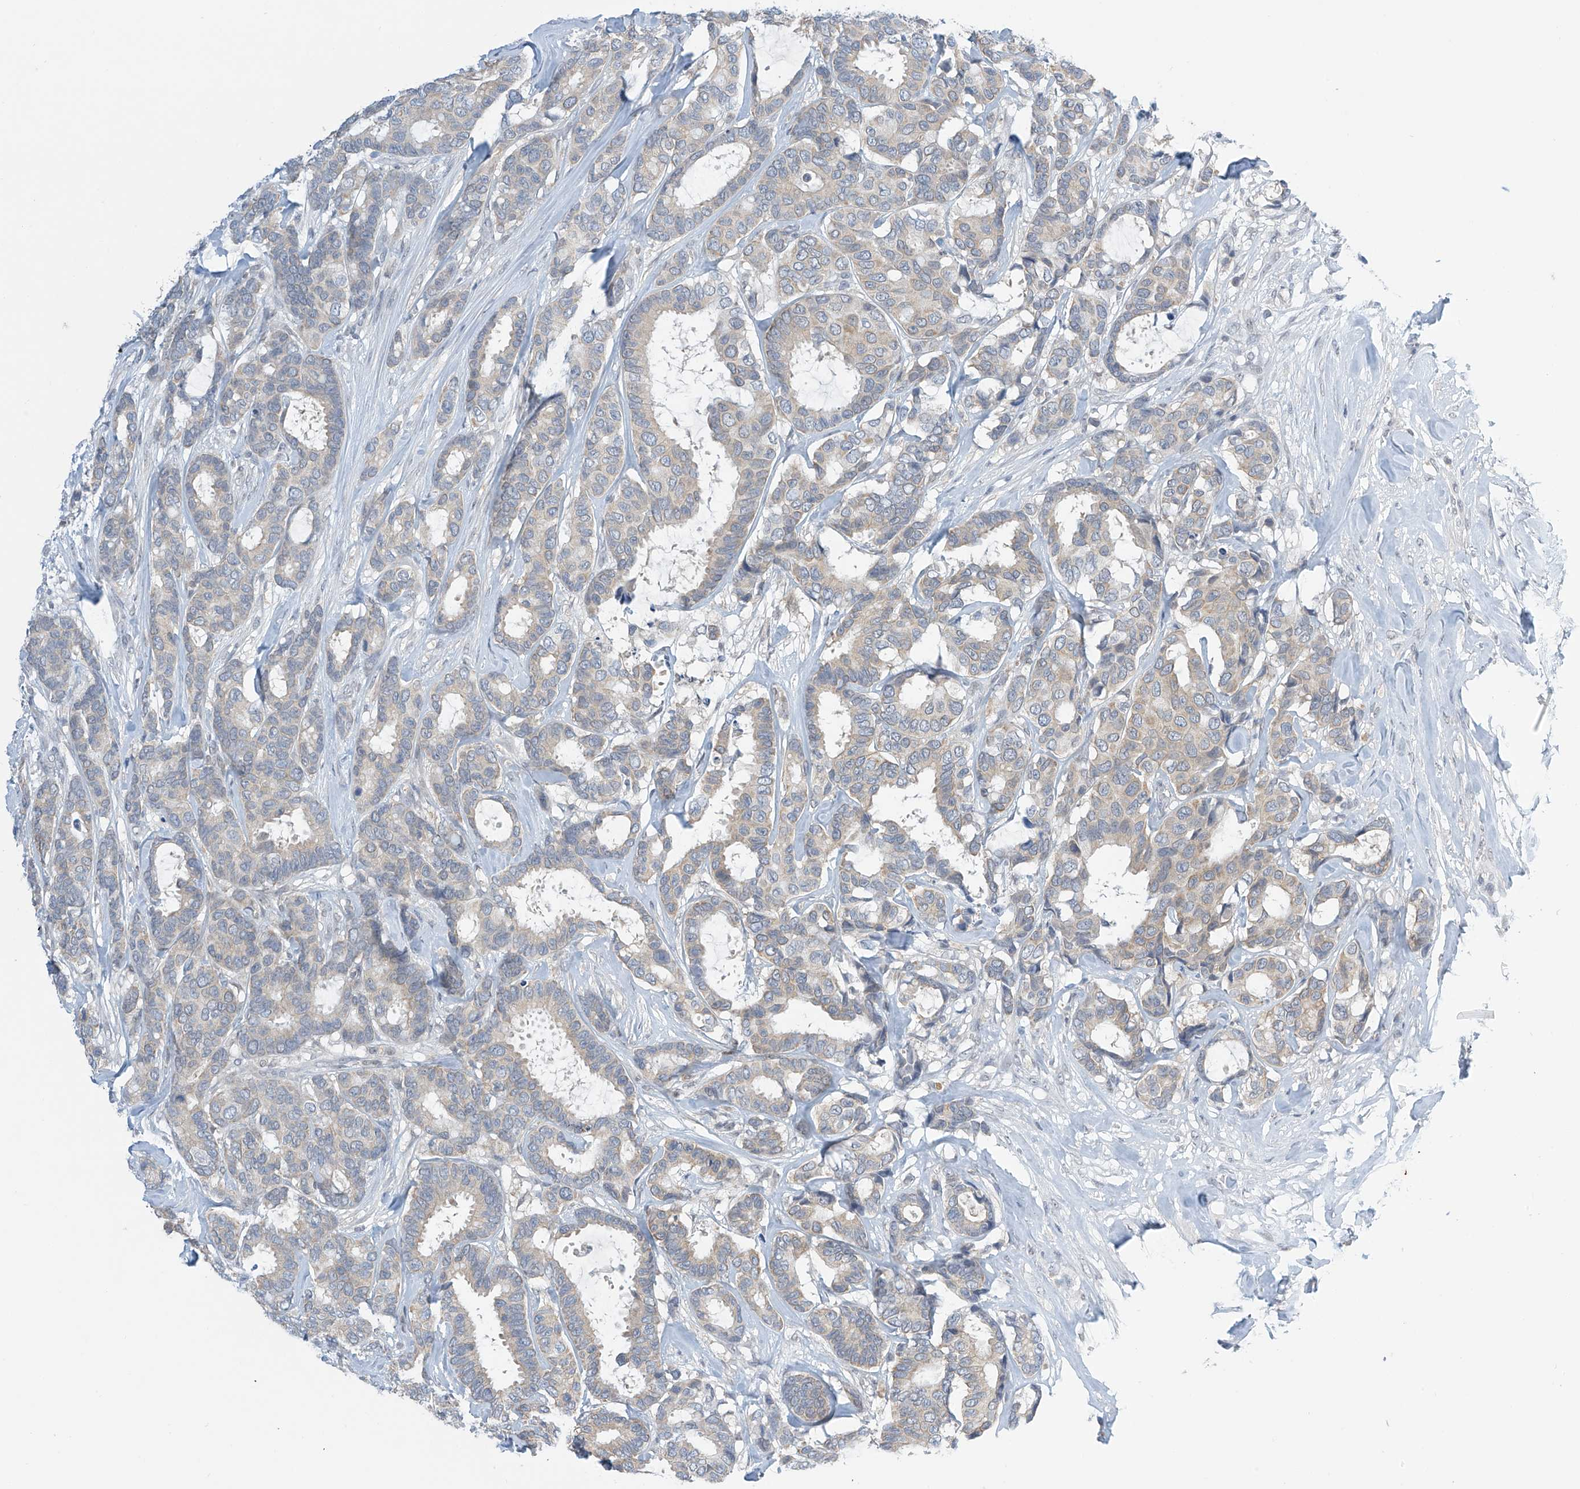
{"staining": {"intensity": "weak", "quantity": "25%-75%", "location": "cytoplasmic/membranous"}, "tissue": "breast cancer", "cell_type": "Tumor cells", "image_type": "cancer", "snomed": [{"axis": "morphology", "description": "Duct carcinoma"}, {"axis": "topography", "description": "Breast"}], "caption": "There is low levels of weak cytoplasmic/membranous positivity in tumor cells of intraductal carcinoma (breast), as demonstrated by immunohistochemical staining (brown color).", "gene": "APLF", "patient": {"sex": "female", "age": 87}}